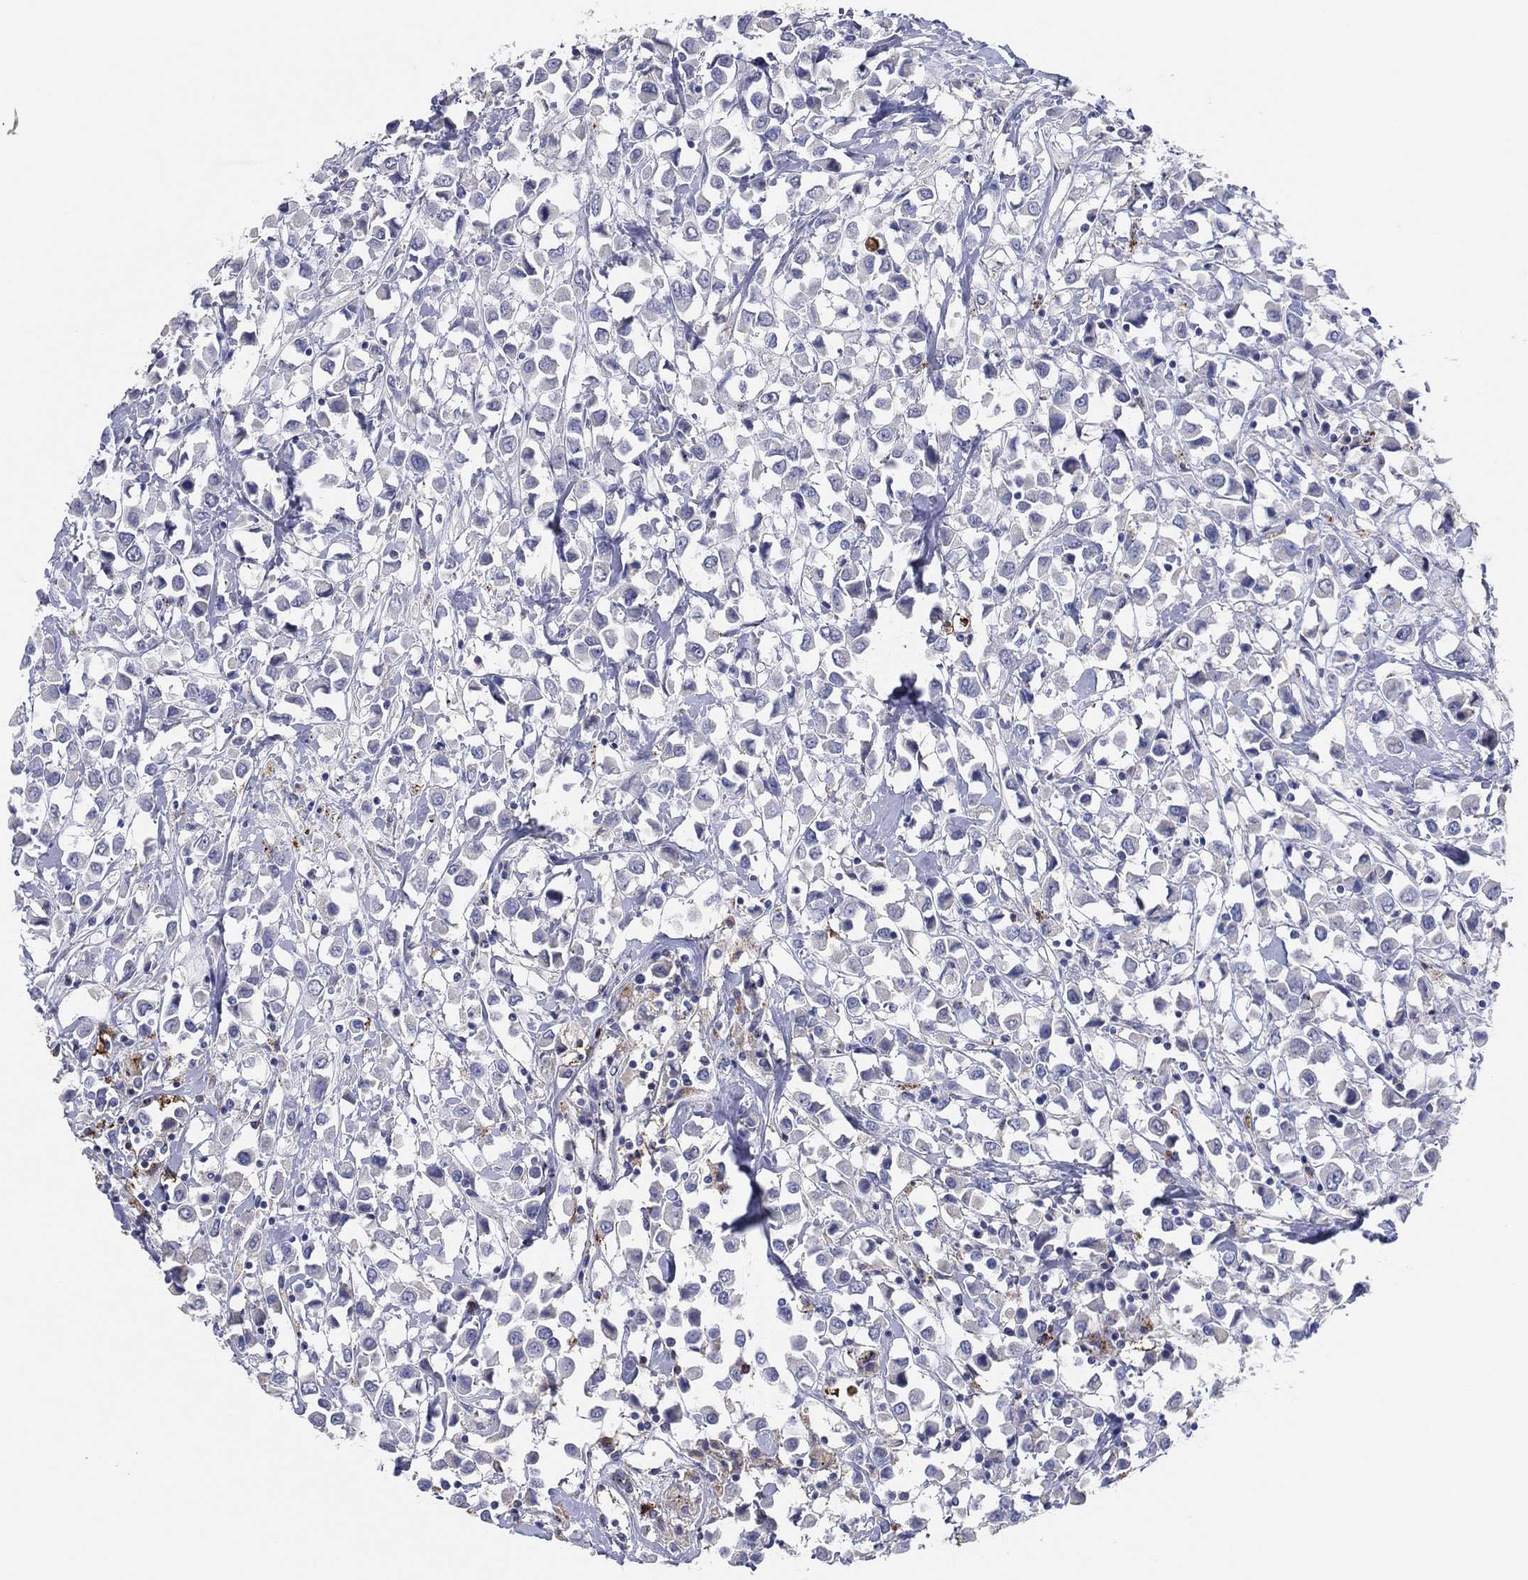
{"staining": {"intensity": "negative", "quantity": "none", "location": "none"}, "tissue": "breast cancer", "cell_type": "Tumor cells", "image_type": "cancer", "snomed": [{"axis": "morphology", "description": "Duct carcinoma"}, {"axis": "topography", "description": "Breast"}], "caption": "Protein analysis of breast cancer (infiltrating ductal carcinoma) exhibits no significant positivity in tumor cells.", "gene": "PLAC8", "patient": {"sex": "female", "age": 61}}